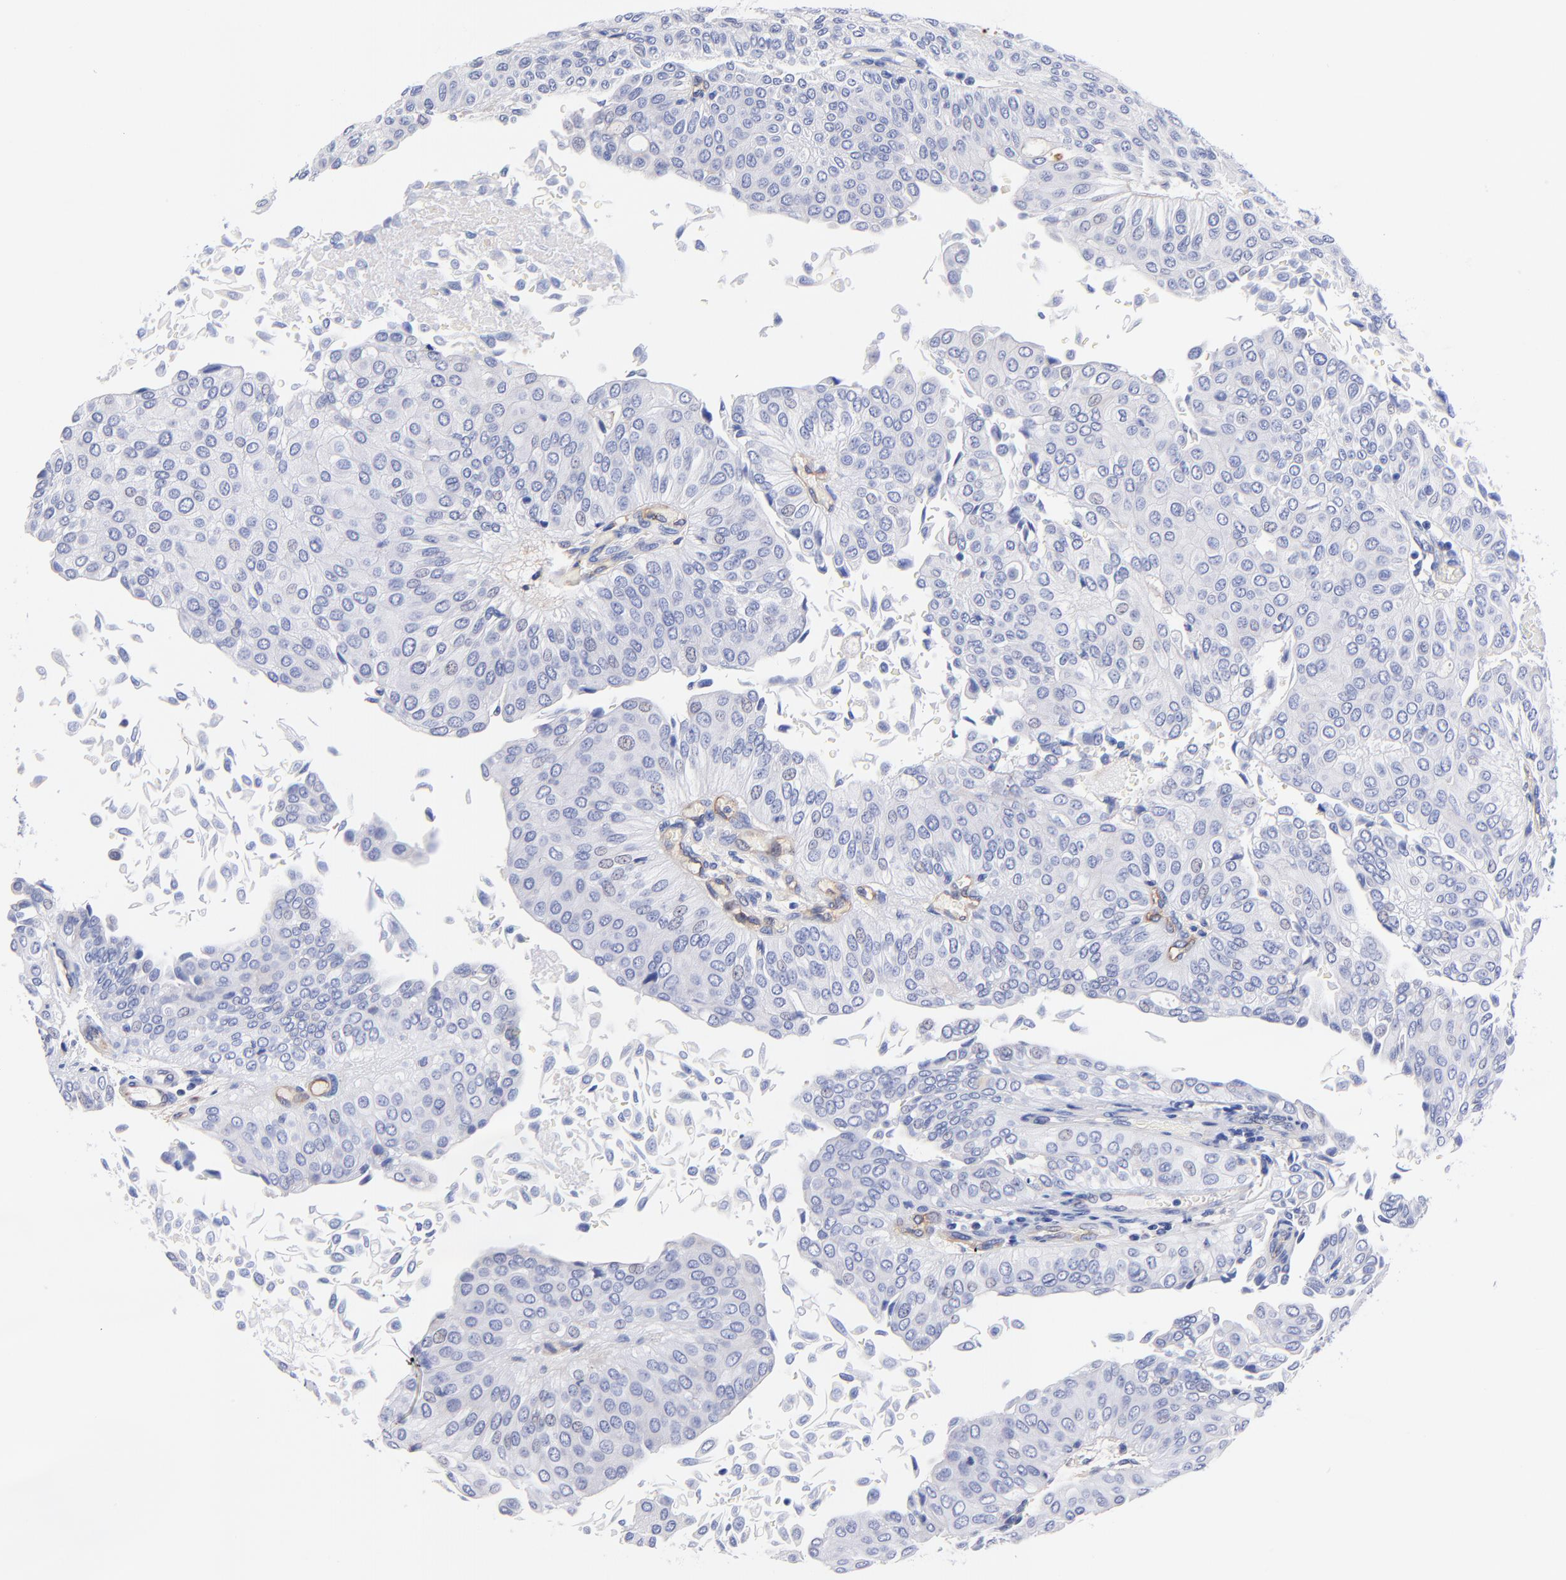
{"staining": {"intensity": "negative", "quantity": "none", "location": "none"}, "tissue": "urothelial cancer", "cell_type": "Tumor cells", "image_type": "cancer", "snomed": [{"axis": "morphology", "description": "Urothelial carcinoma, Low grade"}, {"axis": "topography", "description": "Urinary bladder"}], "caption": "DAB (3,3'-diaminobenzidine) immunohistochemical staining of urothelial cancer exhibits no significant staining in tumor cells.", "gene": "SLC44A2", "patient": {"sex": "male", "age": 64}}